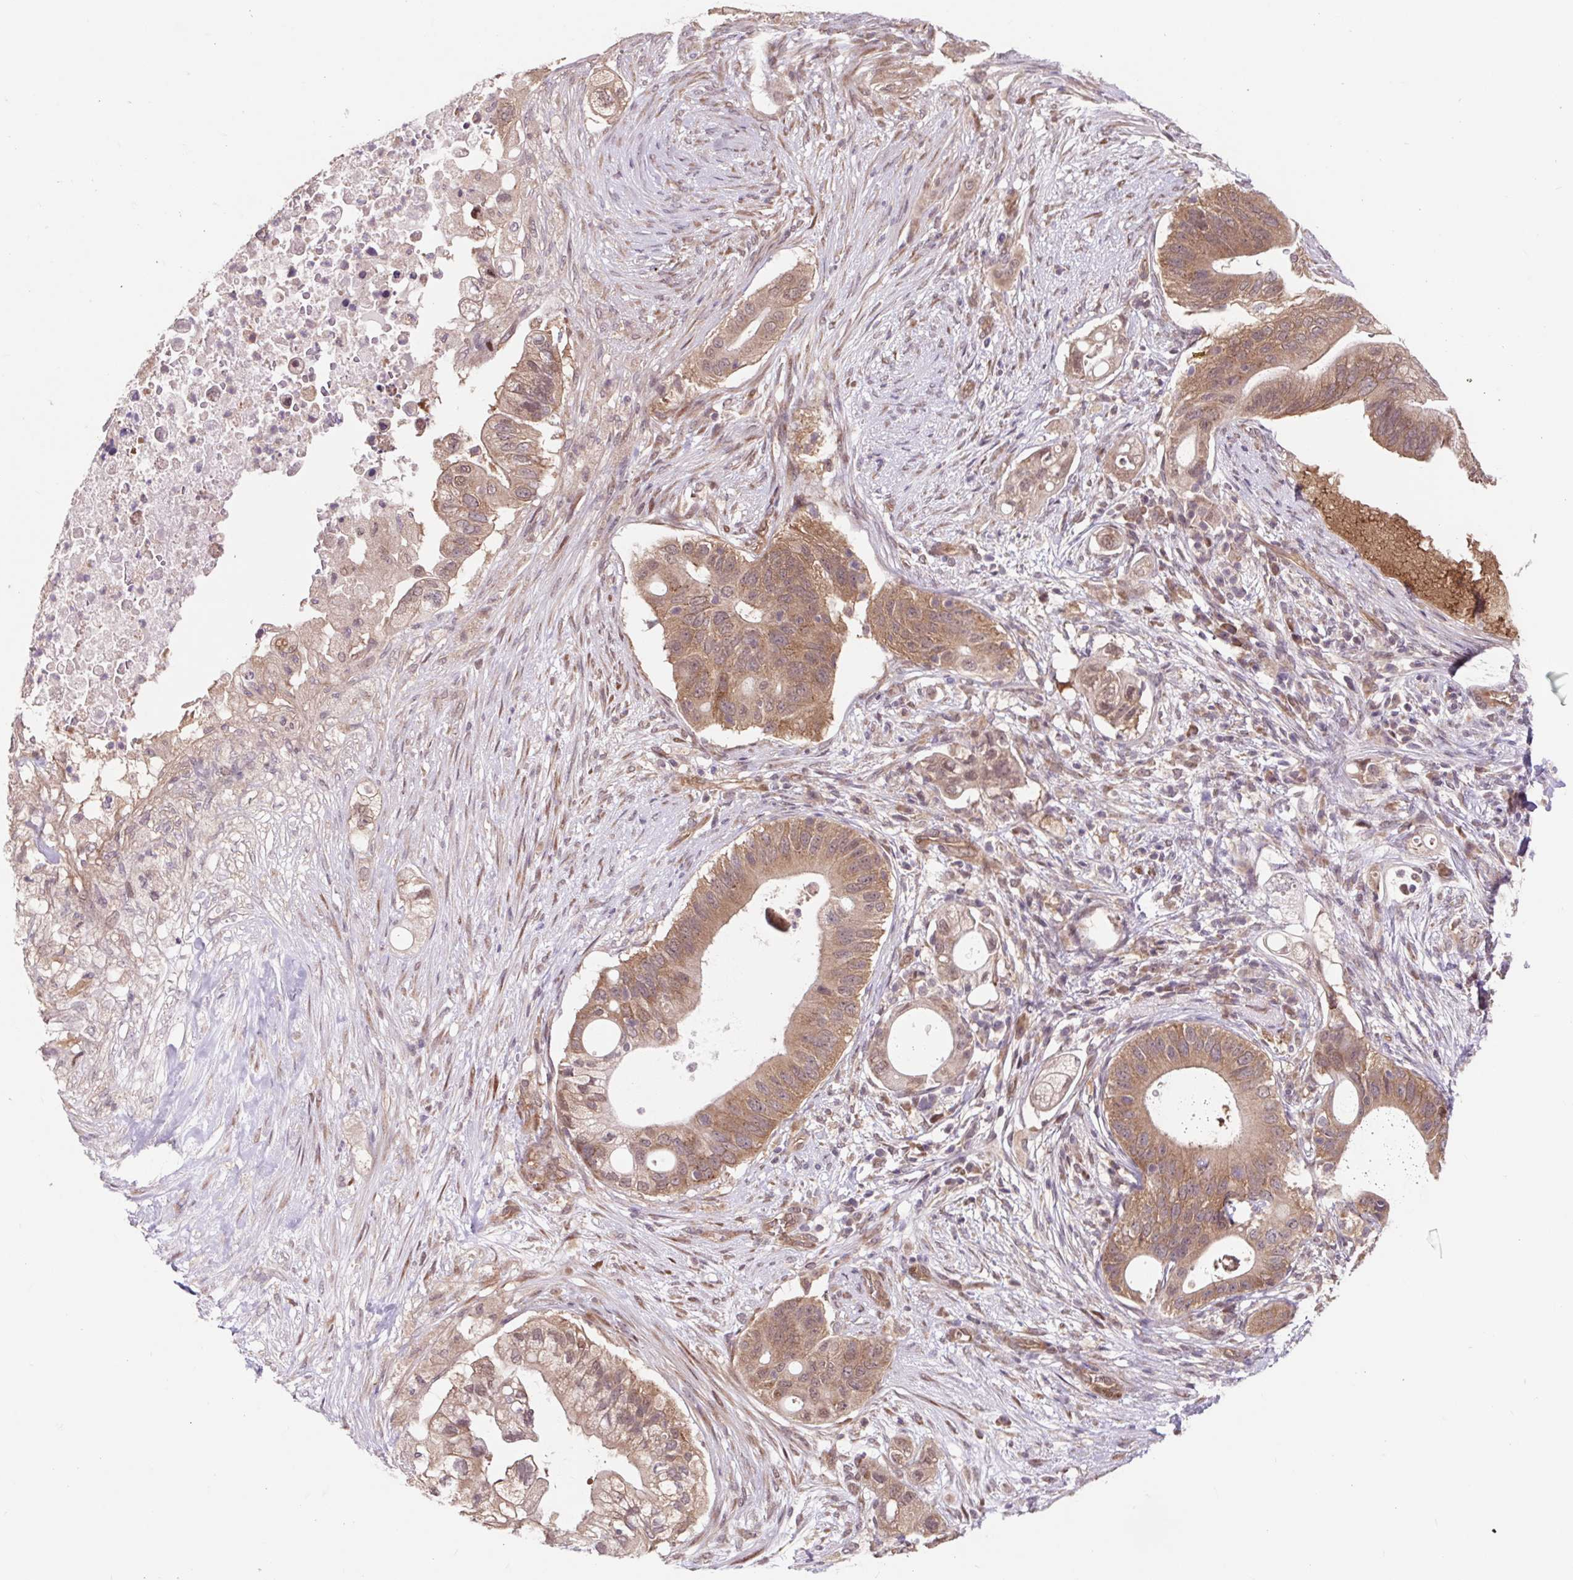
{"staining": {"intensity": "moderate", "quantity": ">75%", "location": "cytoplasmic/membranous,nuclear"}, "tissue": "pancreatic cancer", "cell_type": "Tumor cells", "image_type": "cancer", "snomed": [{"axis": "morphology", "description": "Adenocarcinoma, NOS"}, {"axis": "topography", "description": "Pancreas"}], "caption": "A histopathology image of adenocarcinoma (pancreatic) stained for a protein displays moderate cytoplasmic/membranous and nuclear brown staining in tumor cells.", "gene": "HFE", "patient": {"sex": "female", "age": 72}}